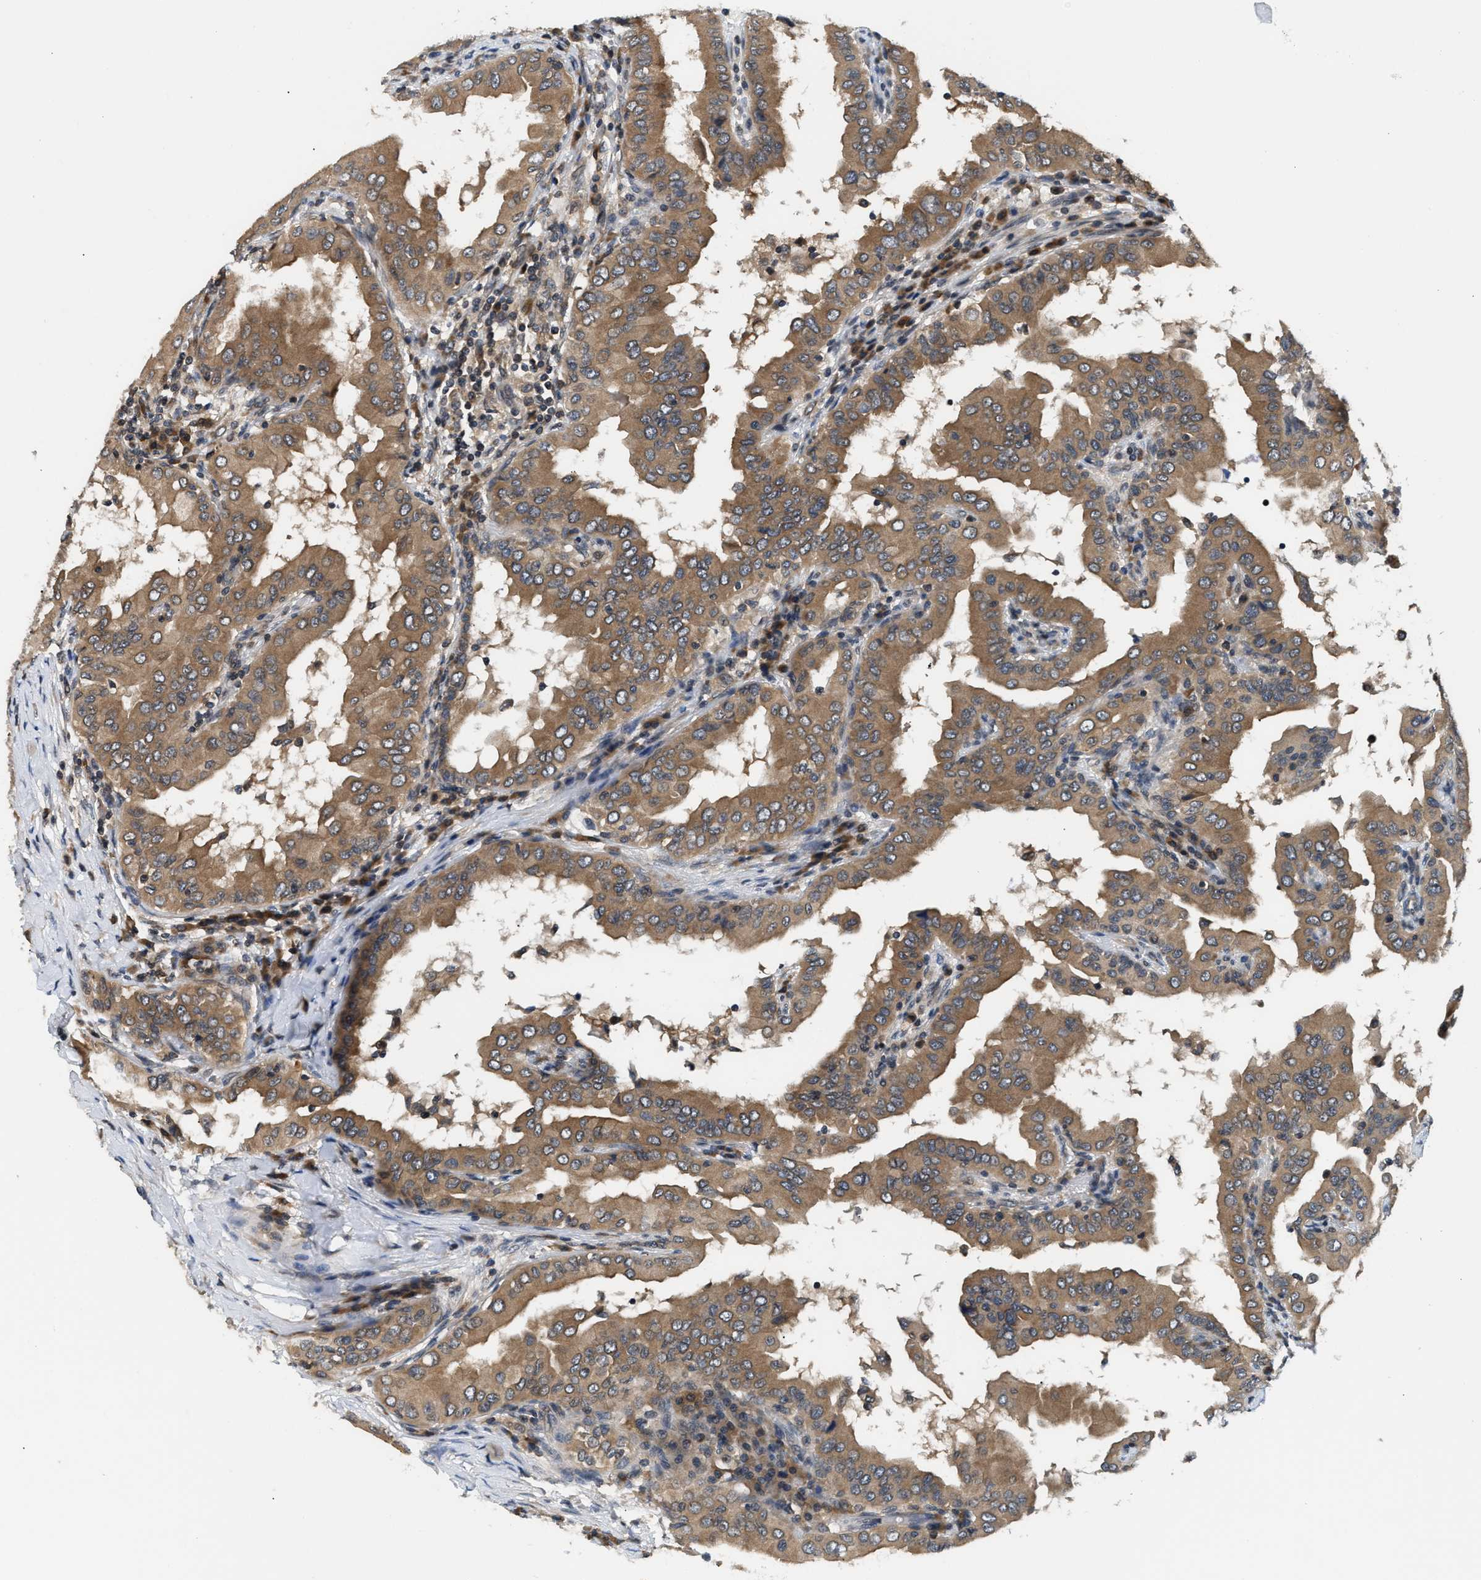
{"staining": {"intensity": "moderate", "quantity": ">75%", "location": "cytoplasmic/membranous"}, "tissue": "thyroid cancer", "cell_type": "Tumor cells", "image_type": "cancer", "snomed": [{"axis": "morphology", "description": "Papillary adenocarcinoma, NOS"}, {"axis": "topography", "description": "Thyroid gland"}], "caption": "Moderate cytoplasmic/membranous positivity is present in approximately >75% of tumor cells in thyroid cancer (papillary adenocarcinoma). Immunohistochemistry (ihc) stains the protein in brown and the nuclei are stained blue.", "gene": "RAB29", "patient": {"sex": "male", "age": 33}}